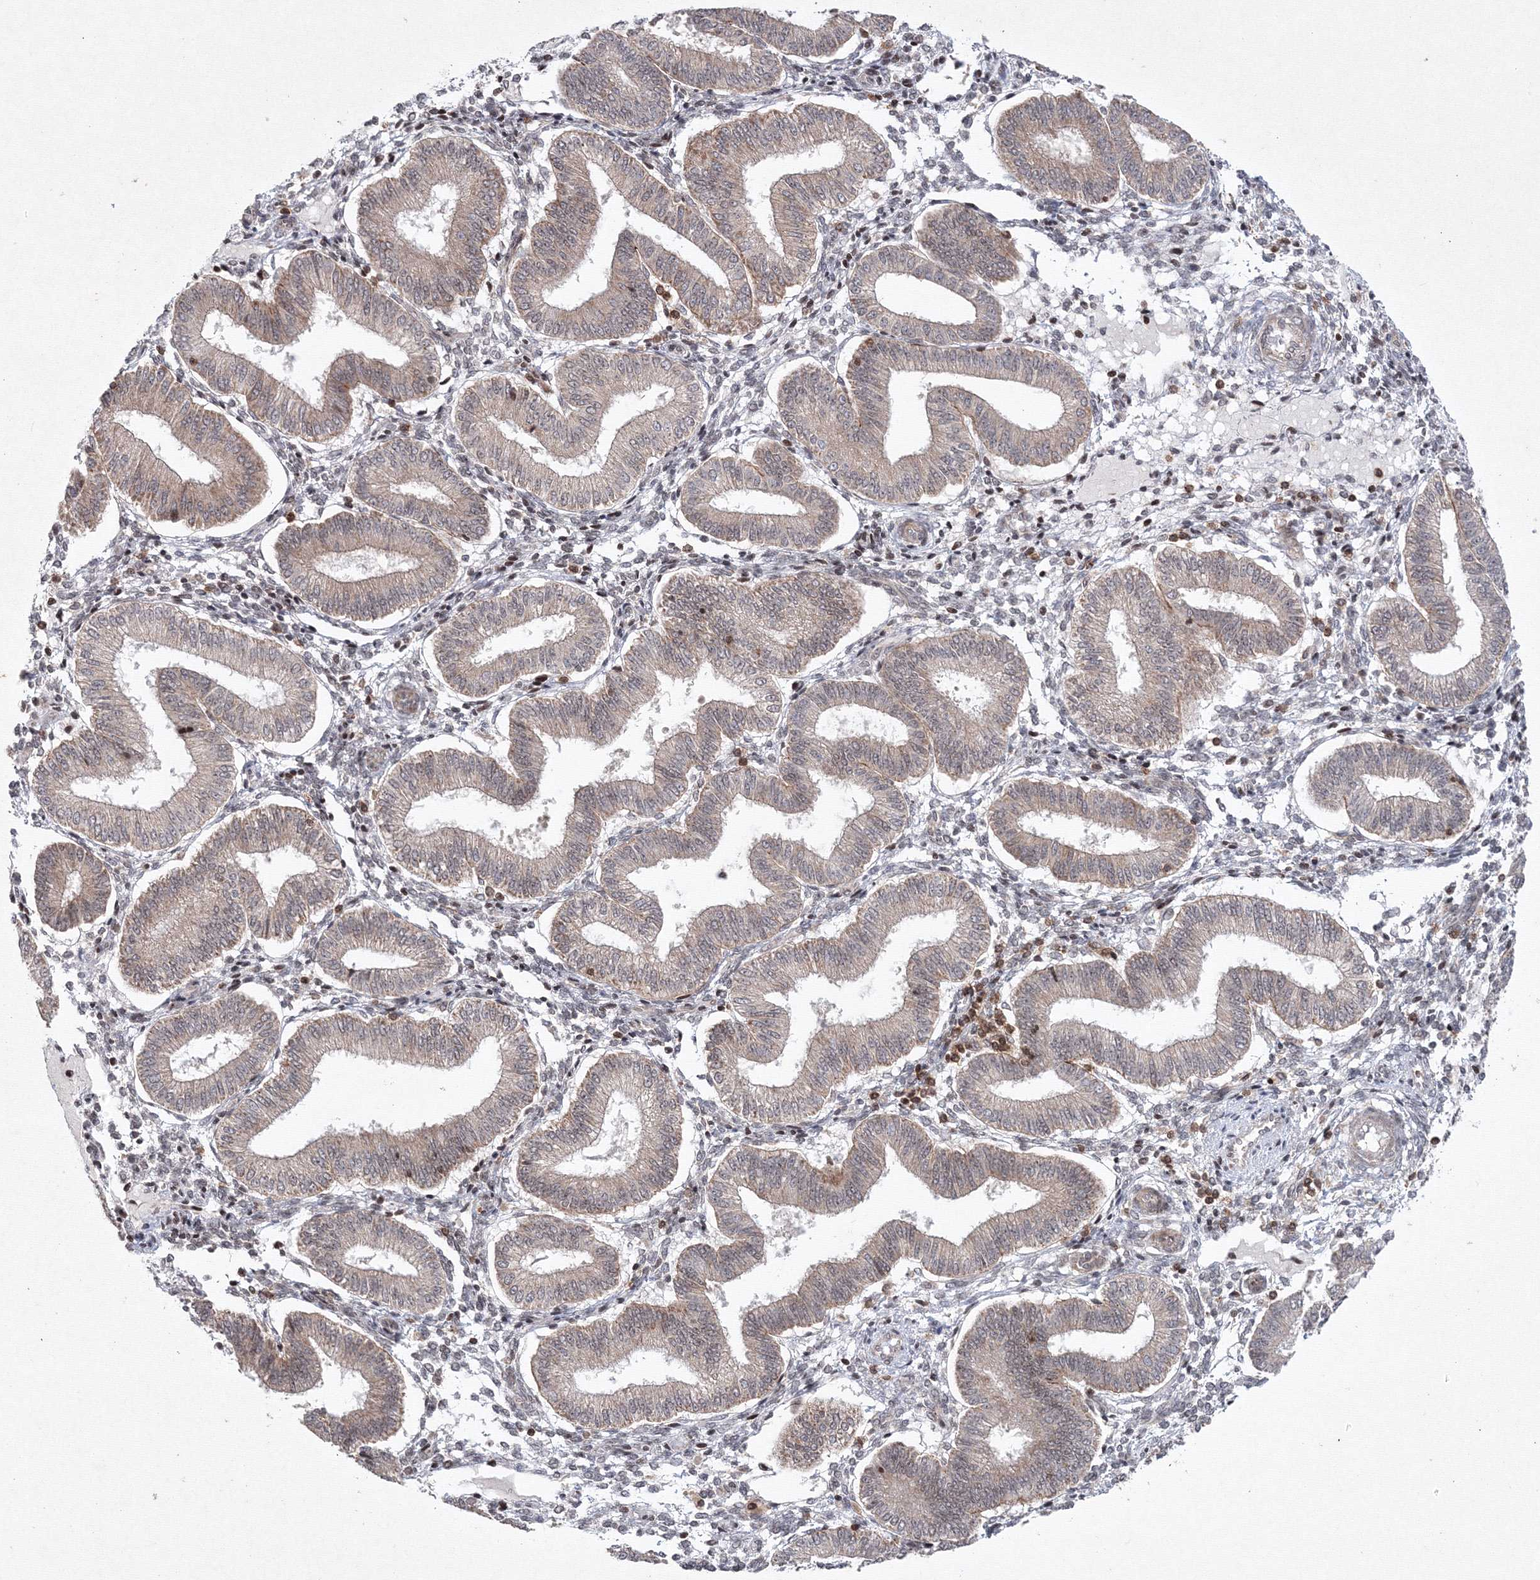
{"staining": {"intensity": "moderate", "quantity": "<25%", "location": "cytoplasmic/membranous"}, "tissue": "endometrium", "cell_type": "Cells in endometrial stroma", "image_type": "normal", "snomed": [{"axis": "morphology", "description": "Normal tissue, NOS"}, {"axis": "topography", "description": "Endometrium"}], "caption": "Immunohistochemistry photomicrograph of normal endometrium: endometrium stained using IHC shows low levels of moderate protein expression localized specifically in the cytoplasmic/membranous of cells in endometrial stroma, appearing as a cytoplasmic/membranous brown color.", "gene": "MKRN2", "patient": {"sex": "female", "age": 39}}